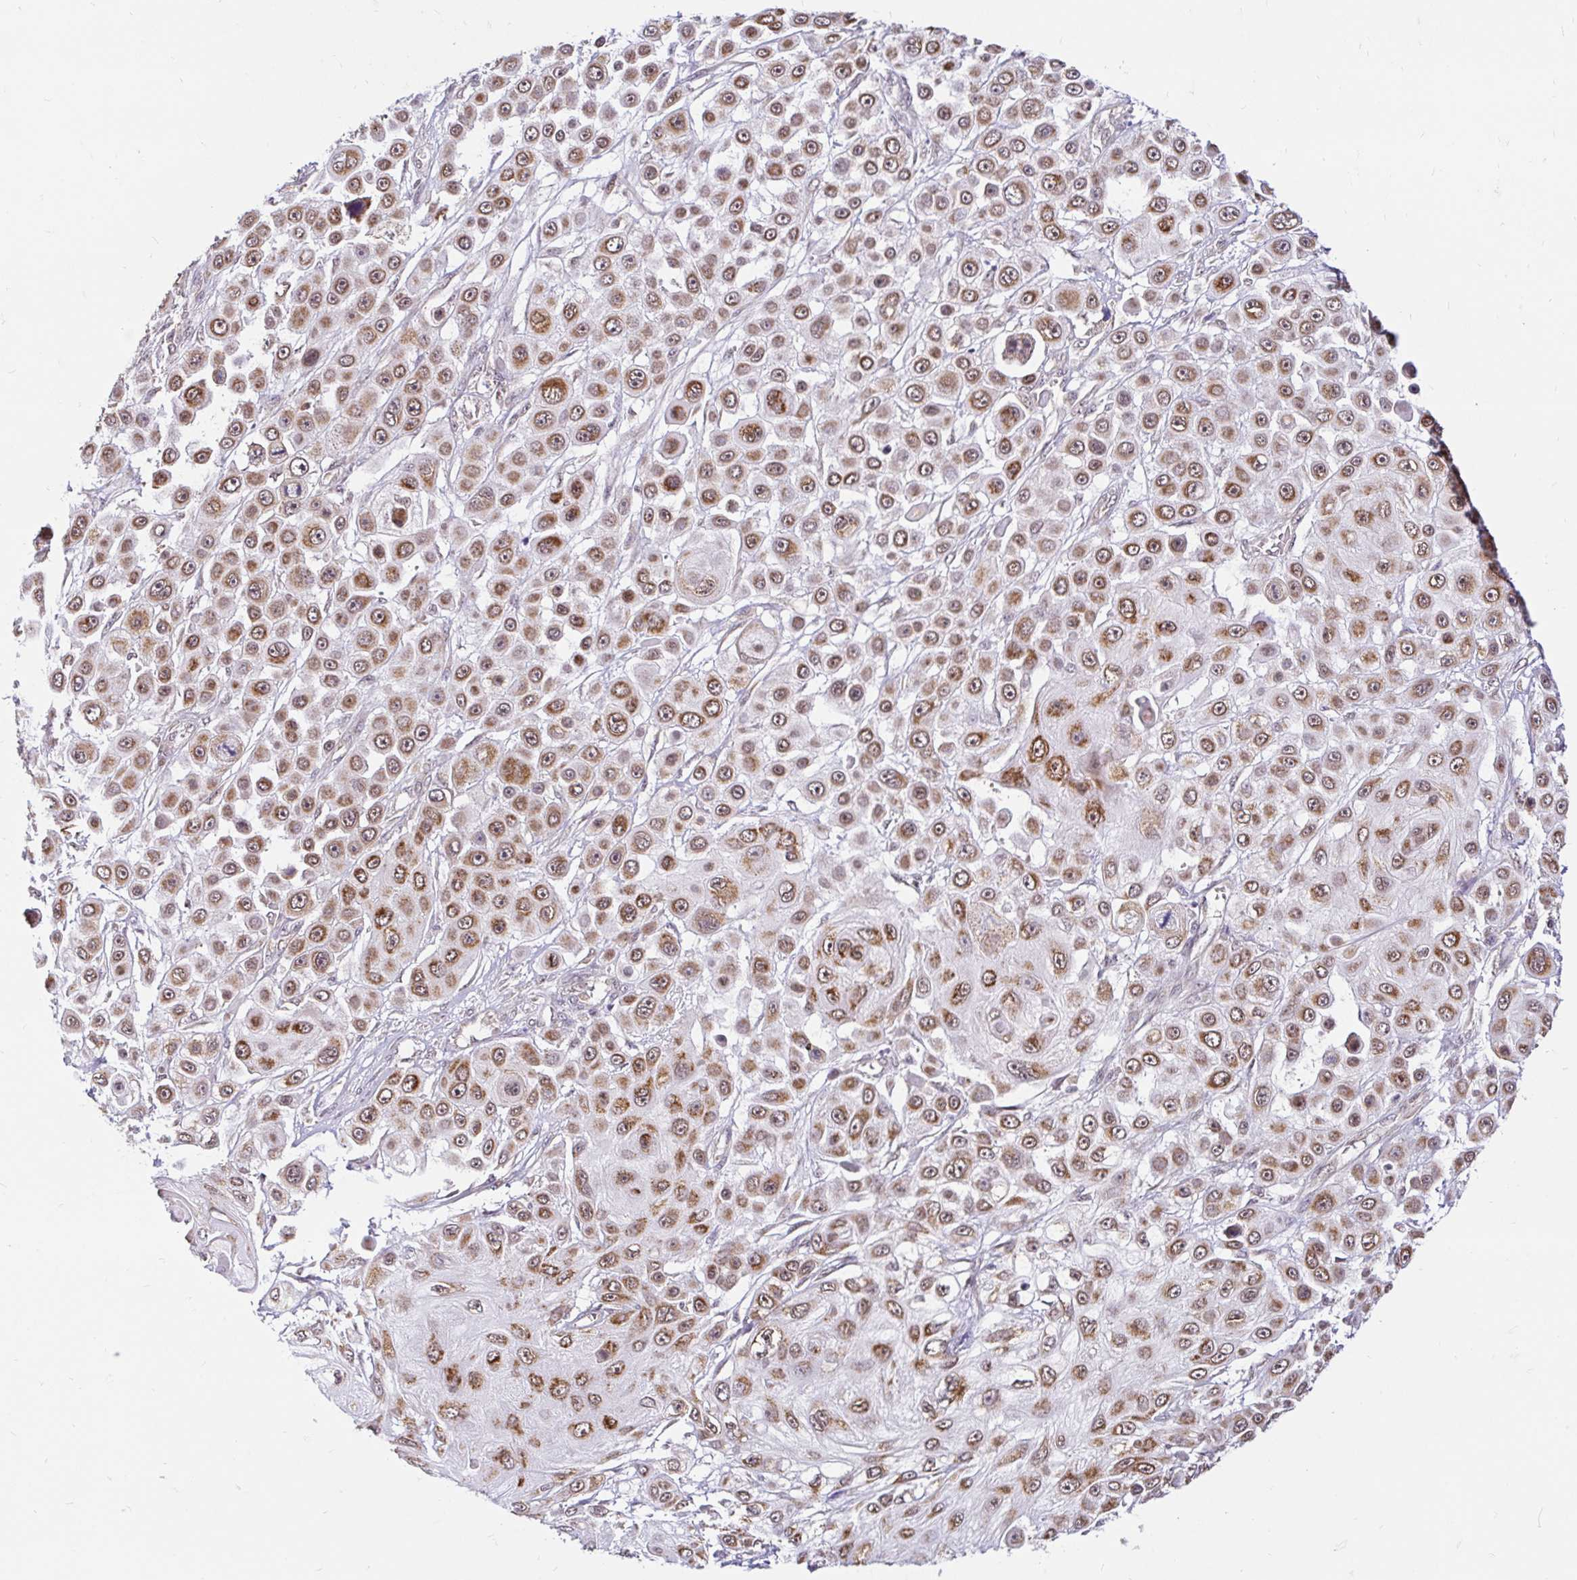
{"staining": {"intensity": "moderate", "quantity": ">75%", "location": "cytoplasmic/membranous"}, "tissue": "skin cancer", "cell_type": "Tumor cells", "image_type": "cancer", "snomed": [{"axis": "morphology", "description": "Squamous cell carcinoma, NOS"}, {"axis": "topography", "description": "Skin"}], "caption": "Protein expression analysis of human skin squamous cell carcinoma reveals moderate cytoplasmic/membranous positivity in about >75% of tumor cells. The staining was performed using DAB (3,3'-diaminobenzidine) to visualize the protein expression in brown, while the nuclei were stained in blue with hematoxylin (Magnification: 20x).", "gene": "TIMM50", "patient": {"sex": "male", "age": 67}}